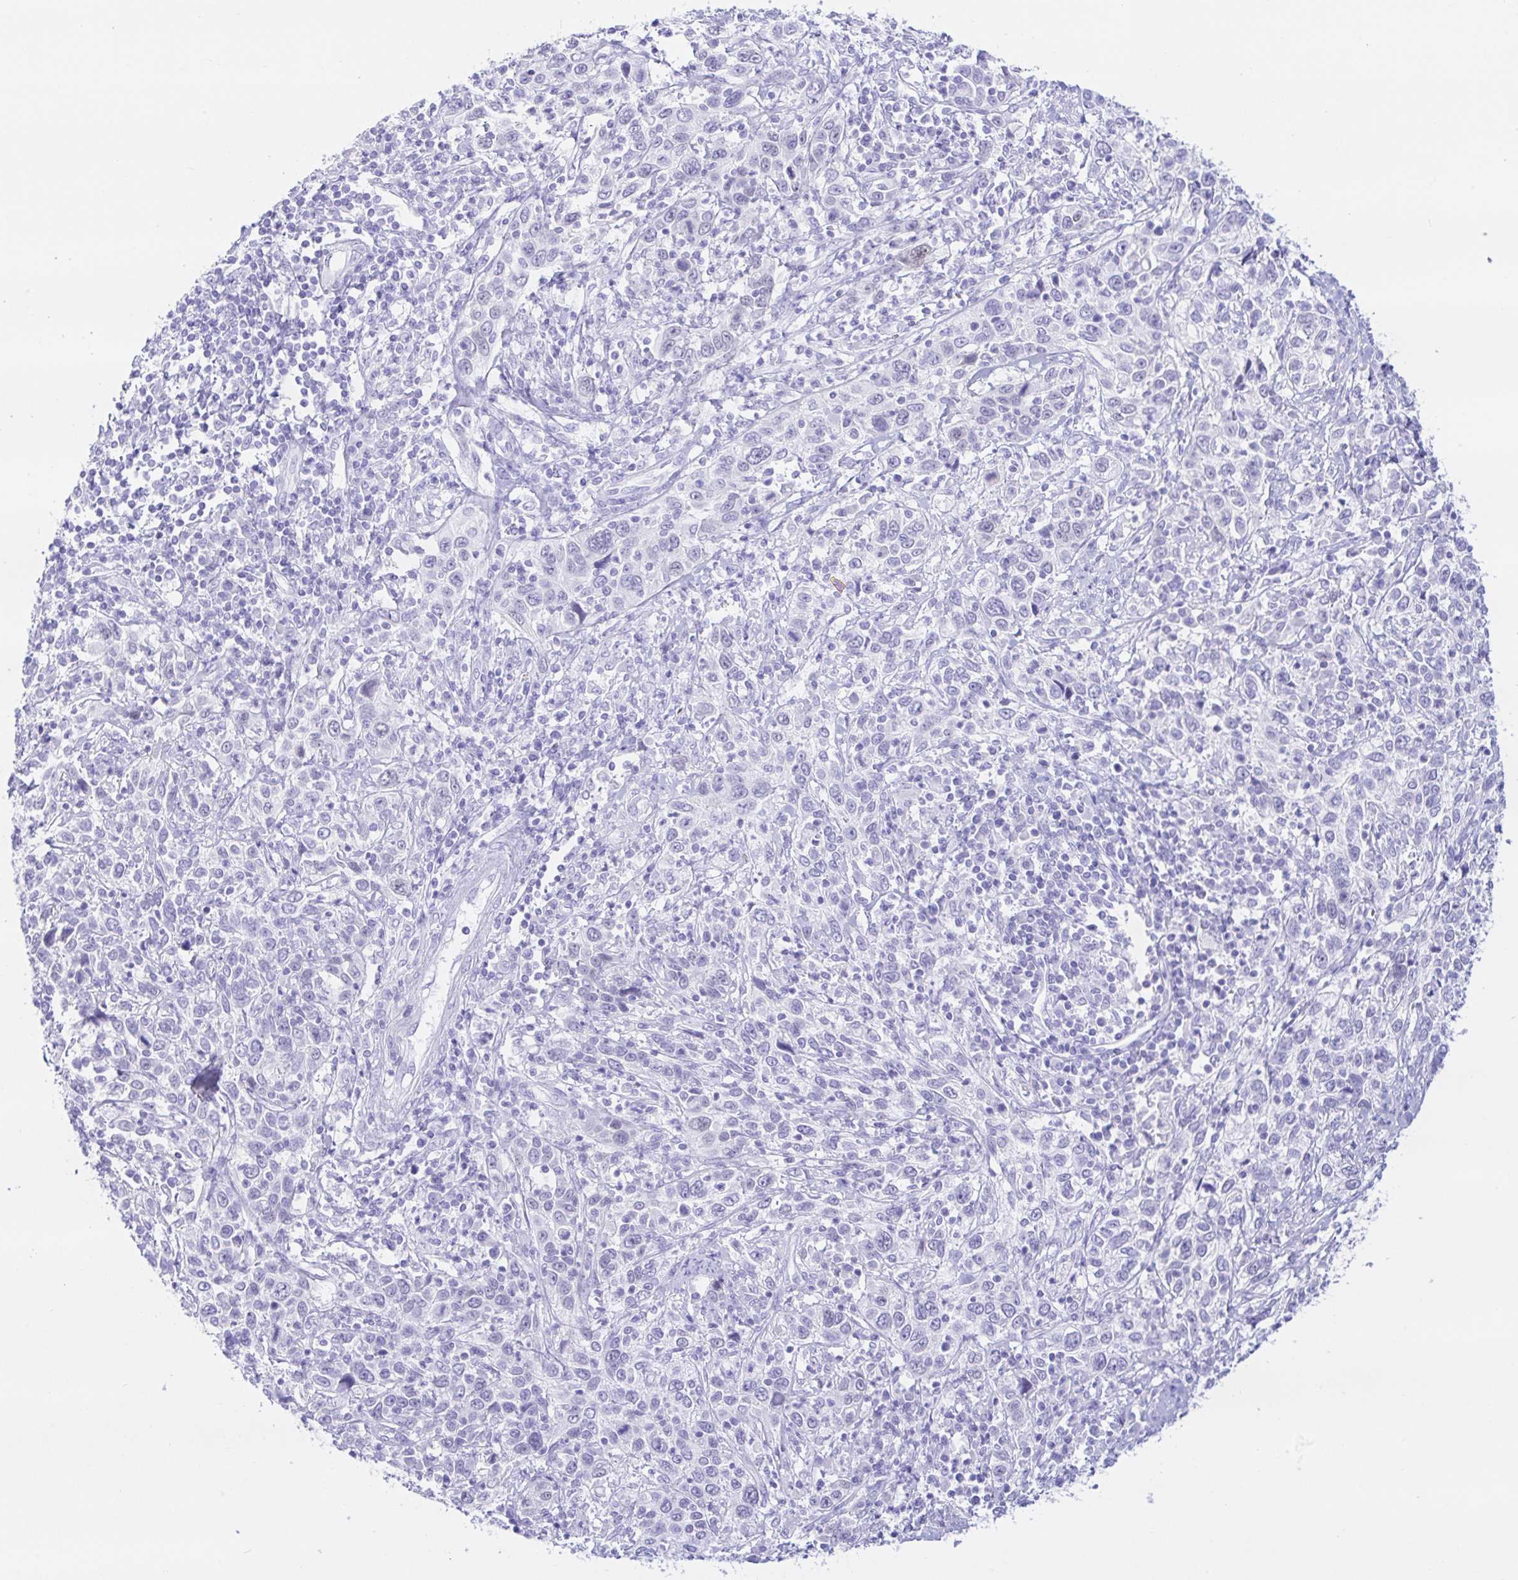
{"staining": {"intensity": "negative", "quantity": "none", "location": "none"}, "tissue": "cervical cancer", "cell_type": "Tumor cells", "image_type": "cancer", "snomed": [{"axis": "morphology", "description": "Squamous cell carcinoma, NOS"}, {"axis": "topography", "description": "Cervix"}], "caption": "DAB (3,3'-diaminobenzidine) immunohistochemical staining of cervical cancer (squamous cell carcinoma) shows no significant staining in tumor cells.", "gene": "PAX8", "patient": {"sex": "female", "age": 46}}